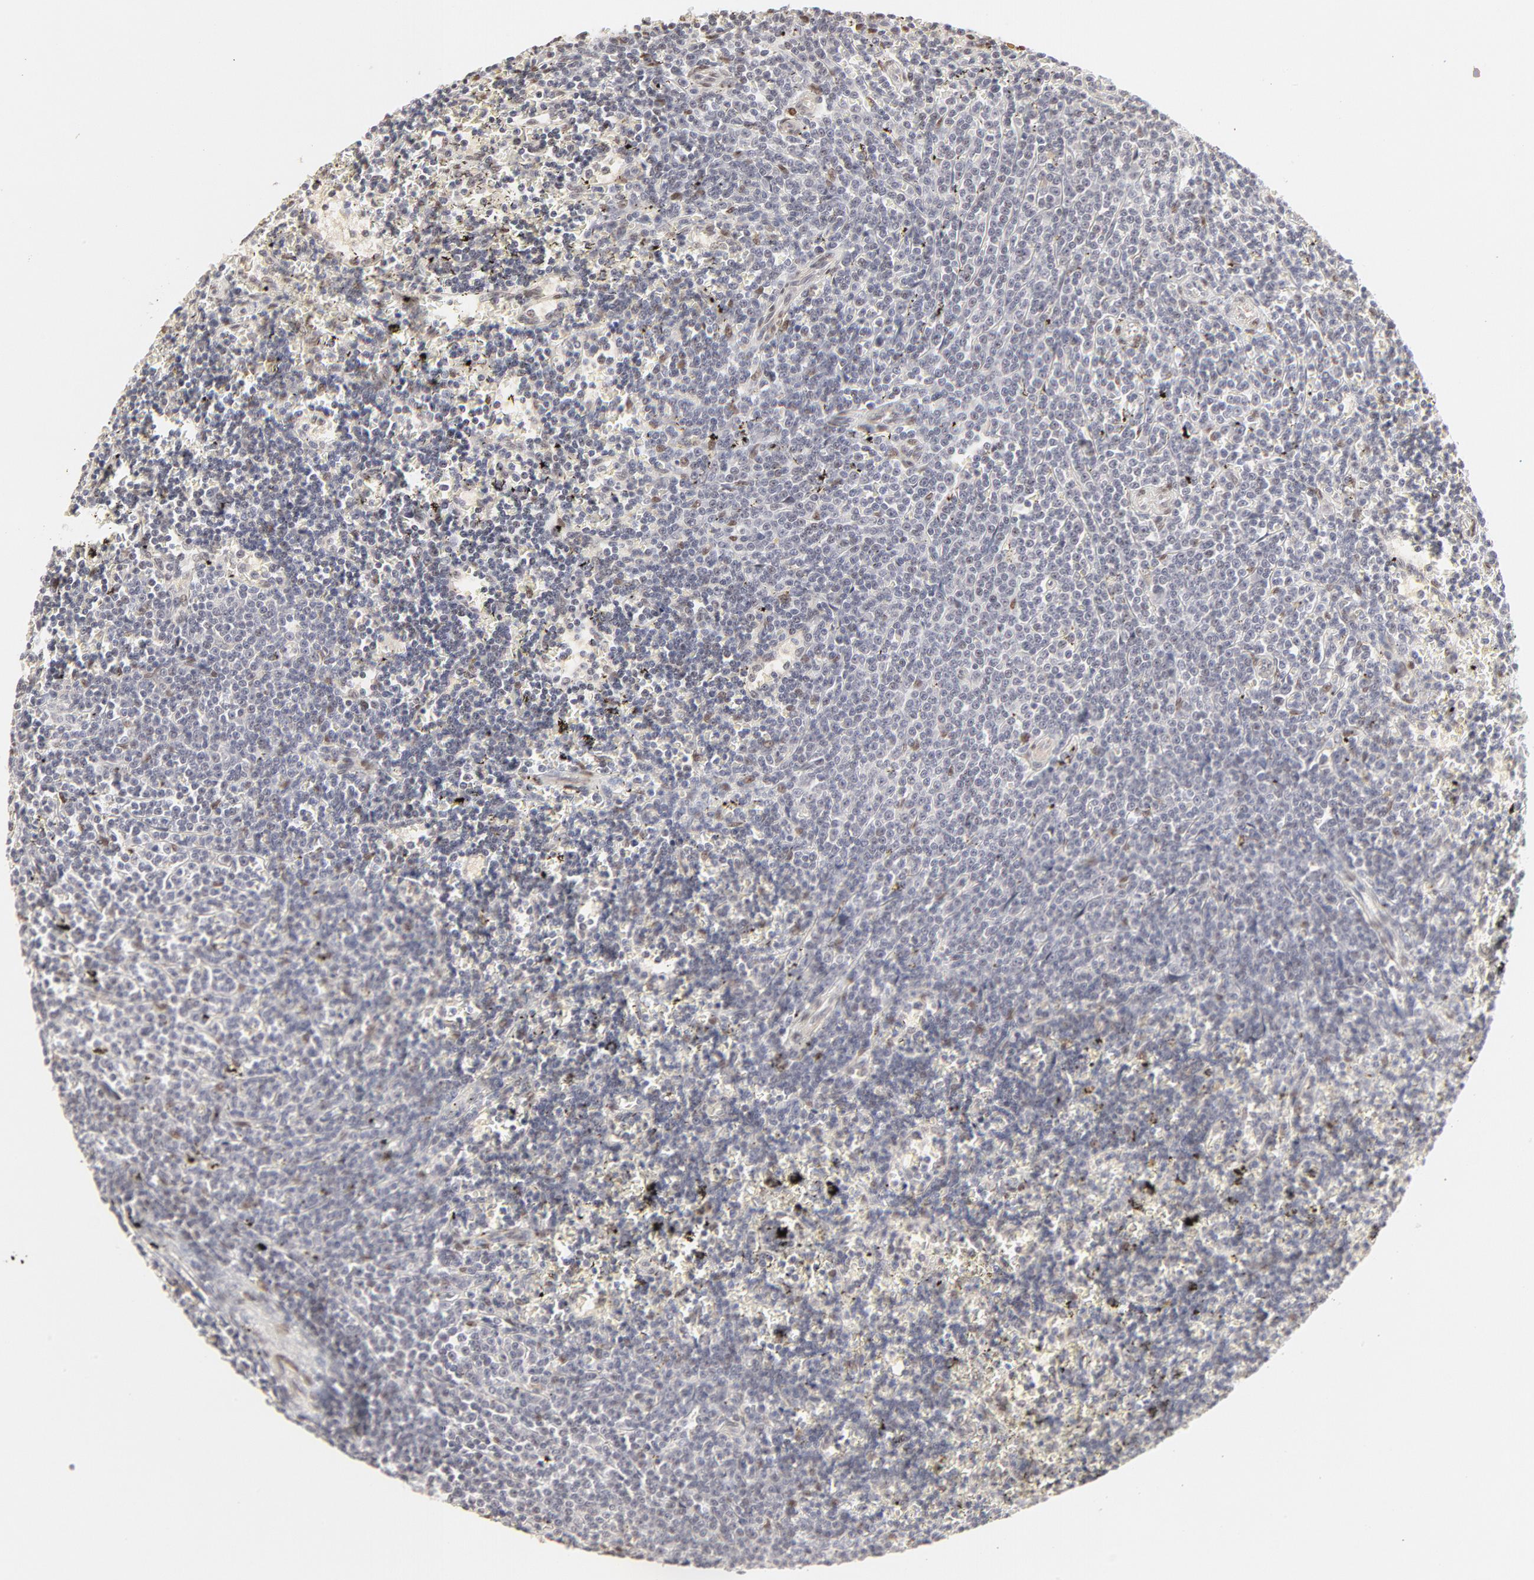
{"staining": {"intensity": "weak", "quantity": "<25%", "location": "nuclear"}, "tissue": "lymphoma", "cell_type": "Tumor cells", "image_type": "cancer", "snomed": [{"axis": "morphology", "description": "Malignant lymphoma, non-Hodgkin's type, Low grade"}, {"axis": "topography", "description": "Spleen"}], "caption": "DAB immunohistochemical staining of human low-grade malignant lymphoma, non-Hodgkin's type exhibits no significant staining in tumor cells.", "gene": "PBX3", "patient": {"sex": "male", "age": 60}}